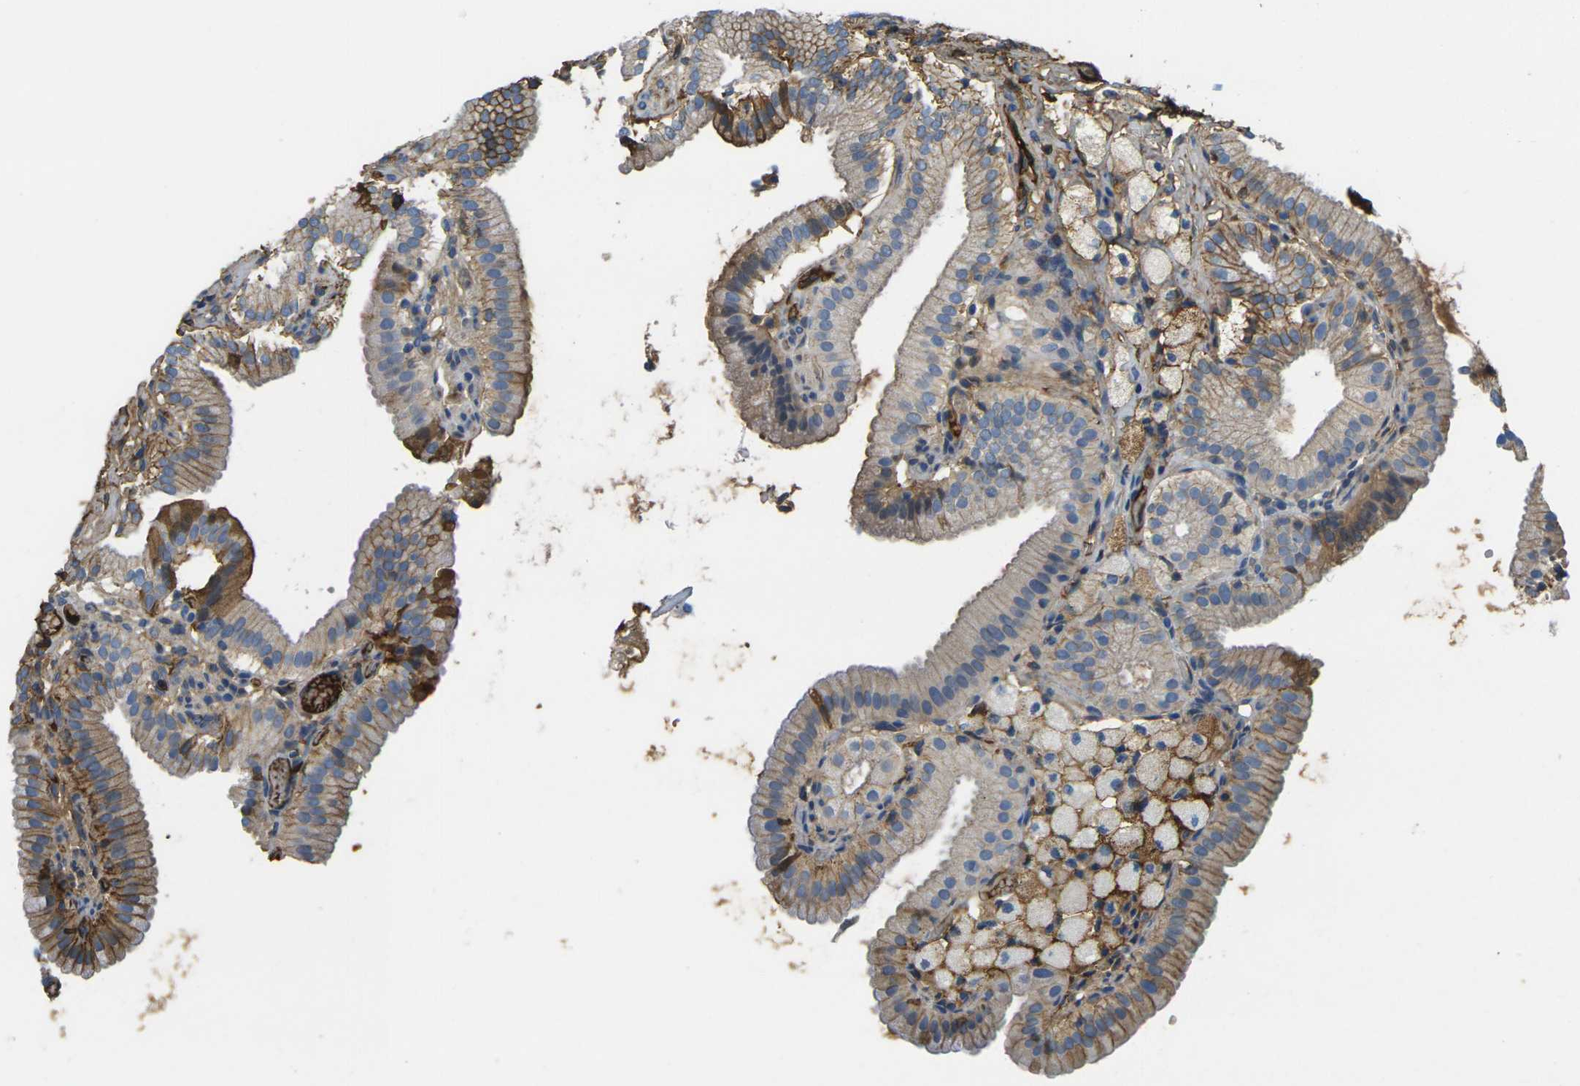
{"staining": {"intensity": "moderate", "quantity": "25%-75%", "location": "cytoplasmic/membranous"}, "tissue": "gallbladder", "cell_type": "Glandular cells", "image_type": "normal", "snomed": [{"axis": "morphology", "description": "Normal tissue, NOS"}, {"axis": "topography", "description": "Gallbladder"}], "caption": "Immunohistochemical staining of normal gallbladder reveals medium levels of moderate cytoplasmic/membranous staining in about 25%-75% of glandular cells.", "gene": "PLCD1", "patient": {"sex": "male", "age": 54}}